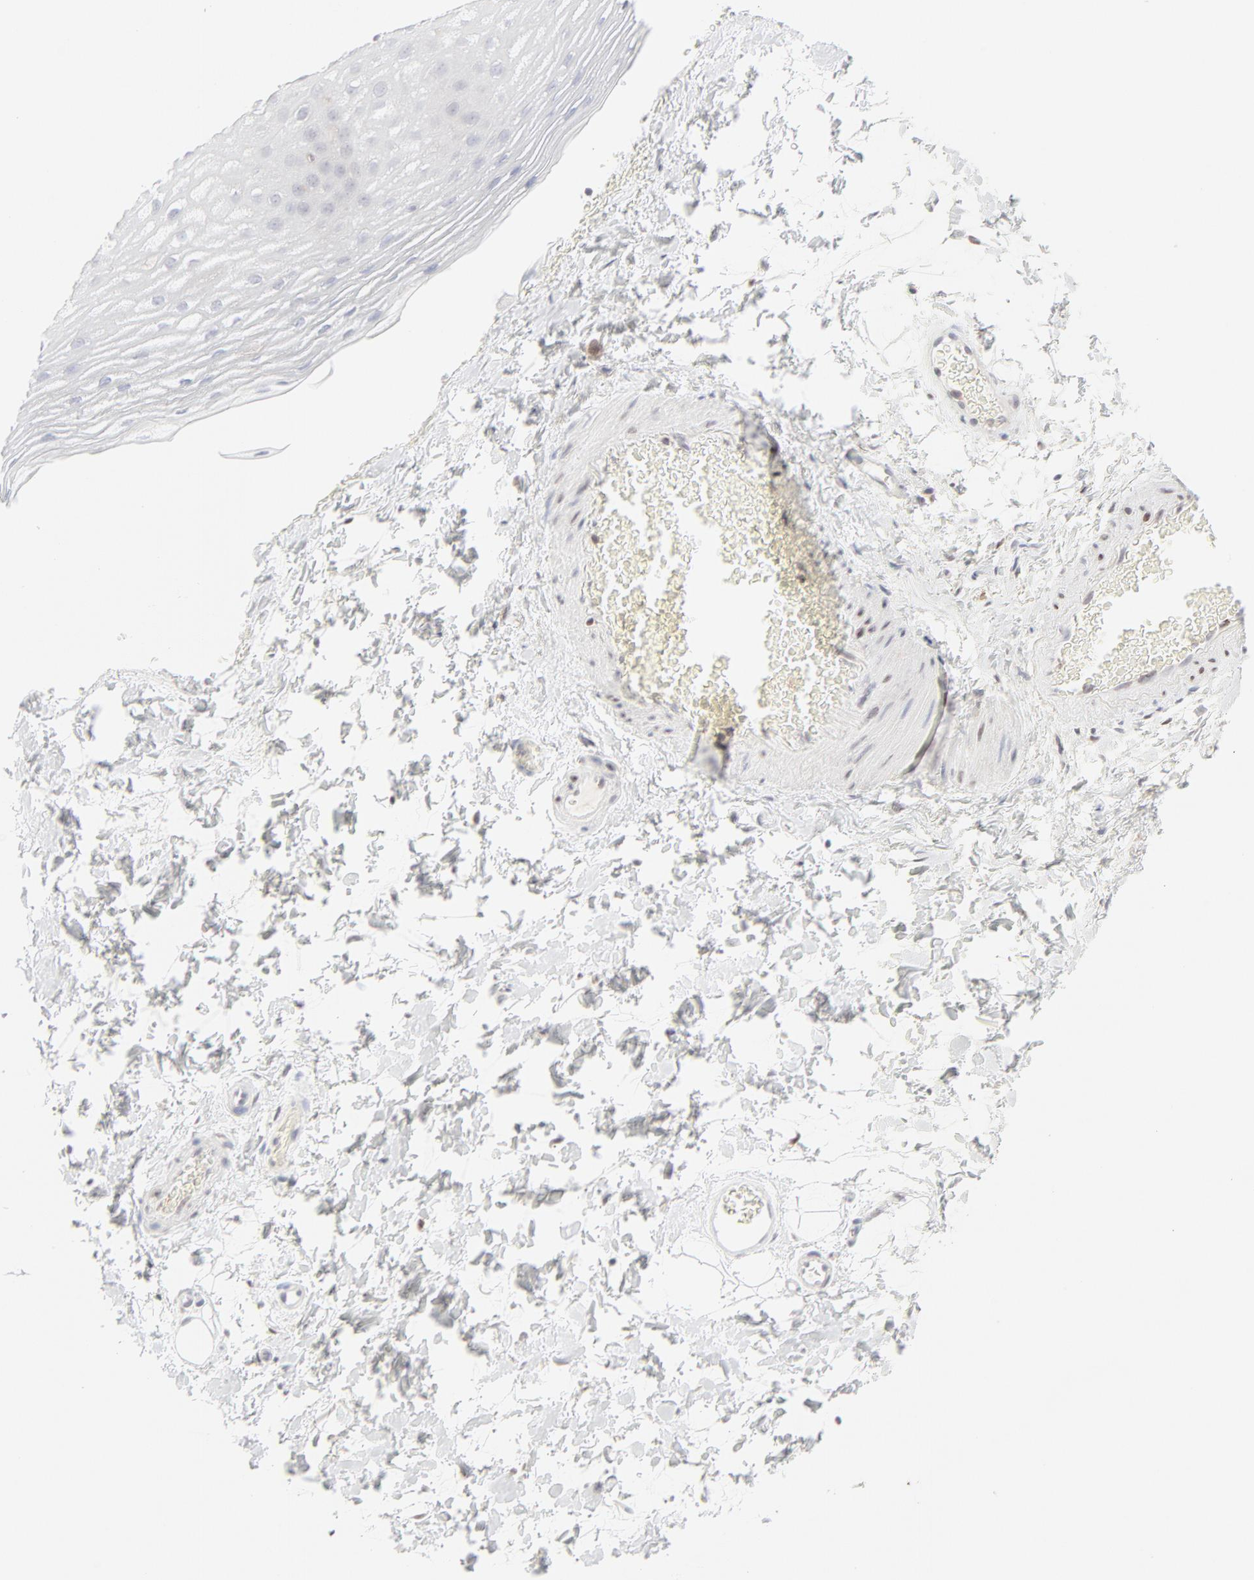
{"staining": {"intensity": "negative", "quantity": "none", "location": "none"}, "tissue": "esophagus", "cell_type": "Squamous epithelial cells", "image_type": "normal", "snomed": [{"axis": "morphology", "description": "Normal tissue, NOS"}, {"axis": "topography", "description": "Esophagus"}], "caption": "IHC histopathology image of benign esophagus: human esophagus stained with DAB shows no significant protein staining in squamous epithelial cells.", "gene": "PRKCB", "patient": {"sex": "female", "age": 70}}